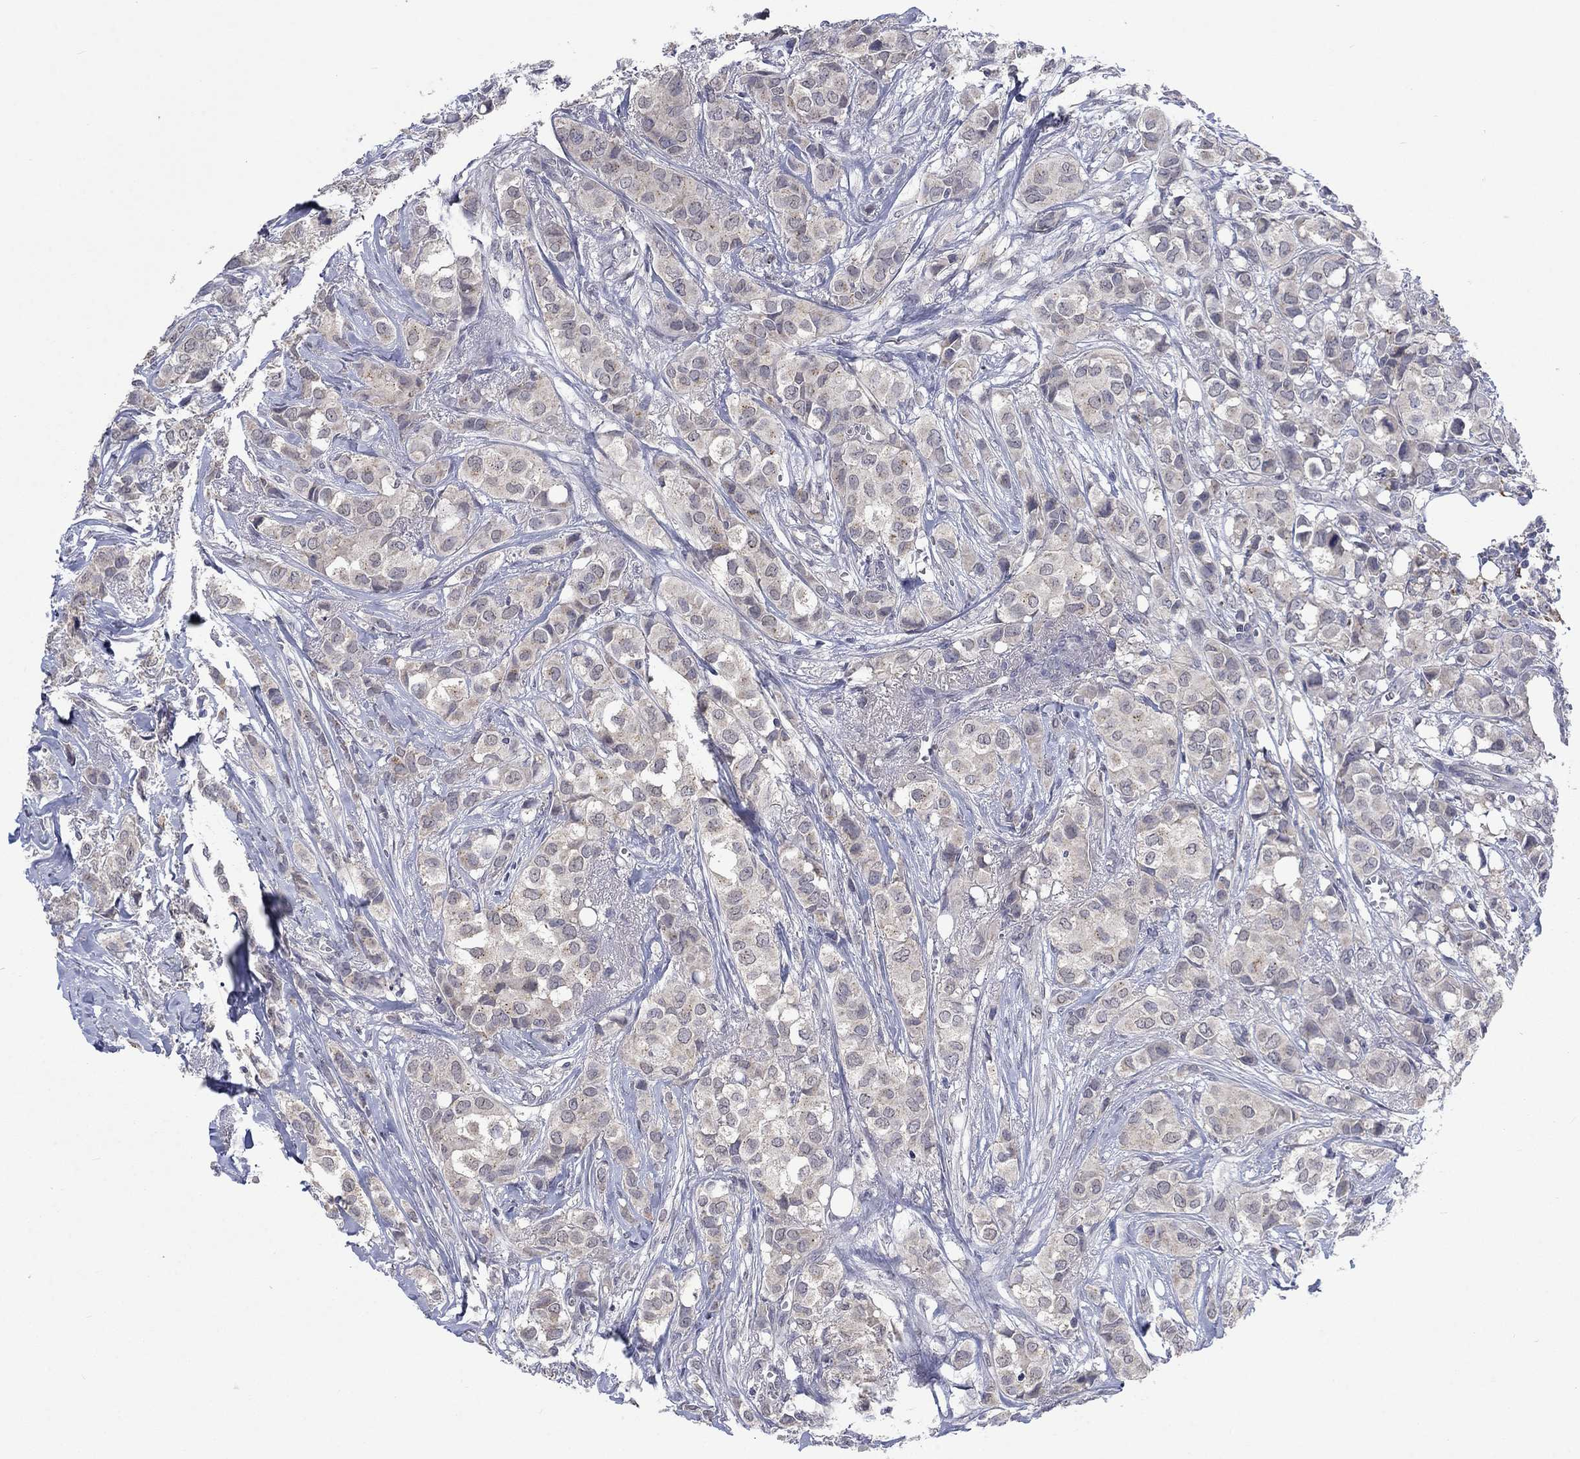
{"staining": {"intensity": "negative", "quantity": "none", "location": "none"}, "tissue": "breast cancer", "cell_type": "Tumor cells", "image_type": "cancer", "snomed": [{"axis": "morphology", "description": "Duct carcinoma"}, {"axis": "topography", "description": "Breast"}], "caption": "The micrograph exhibits no significant positivity in tumor cells of breast cancer.", "gene": "SPATA33", "patient": {"sex": "female", "age": 85}}